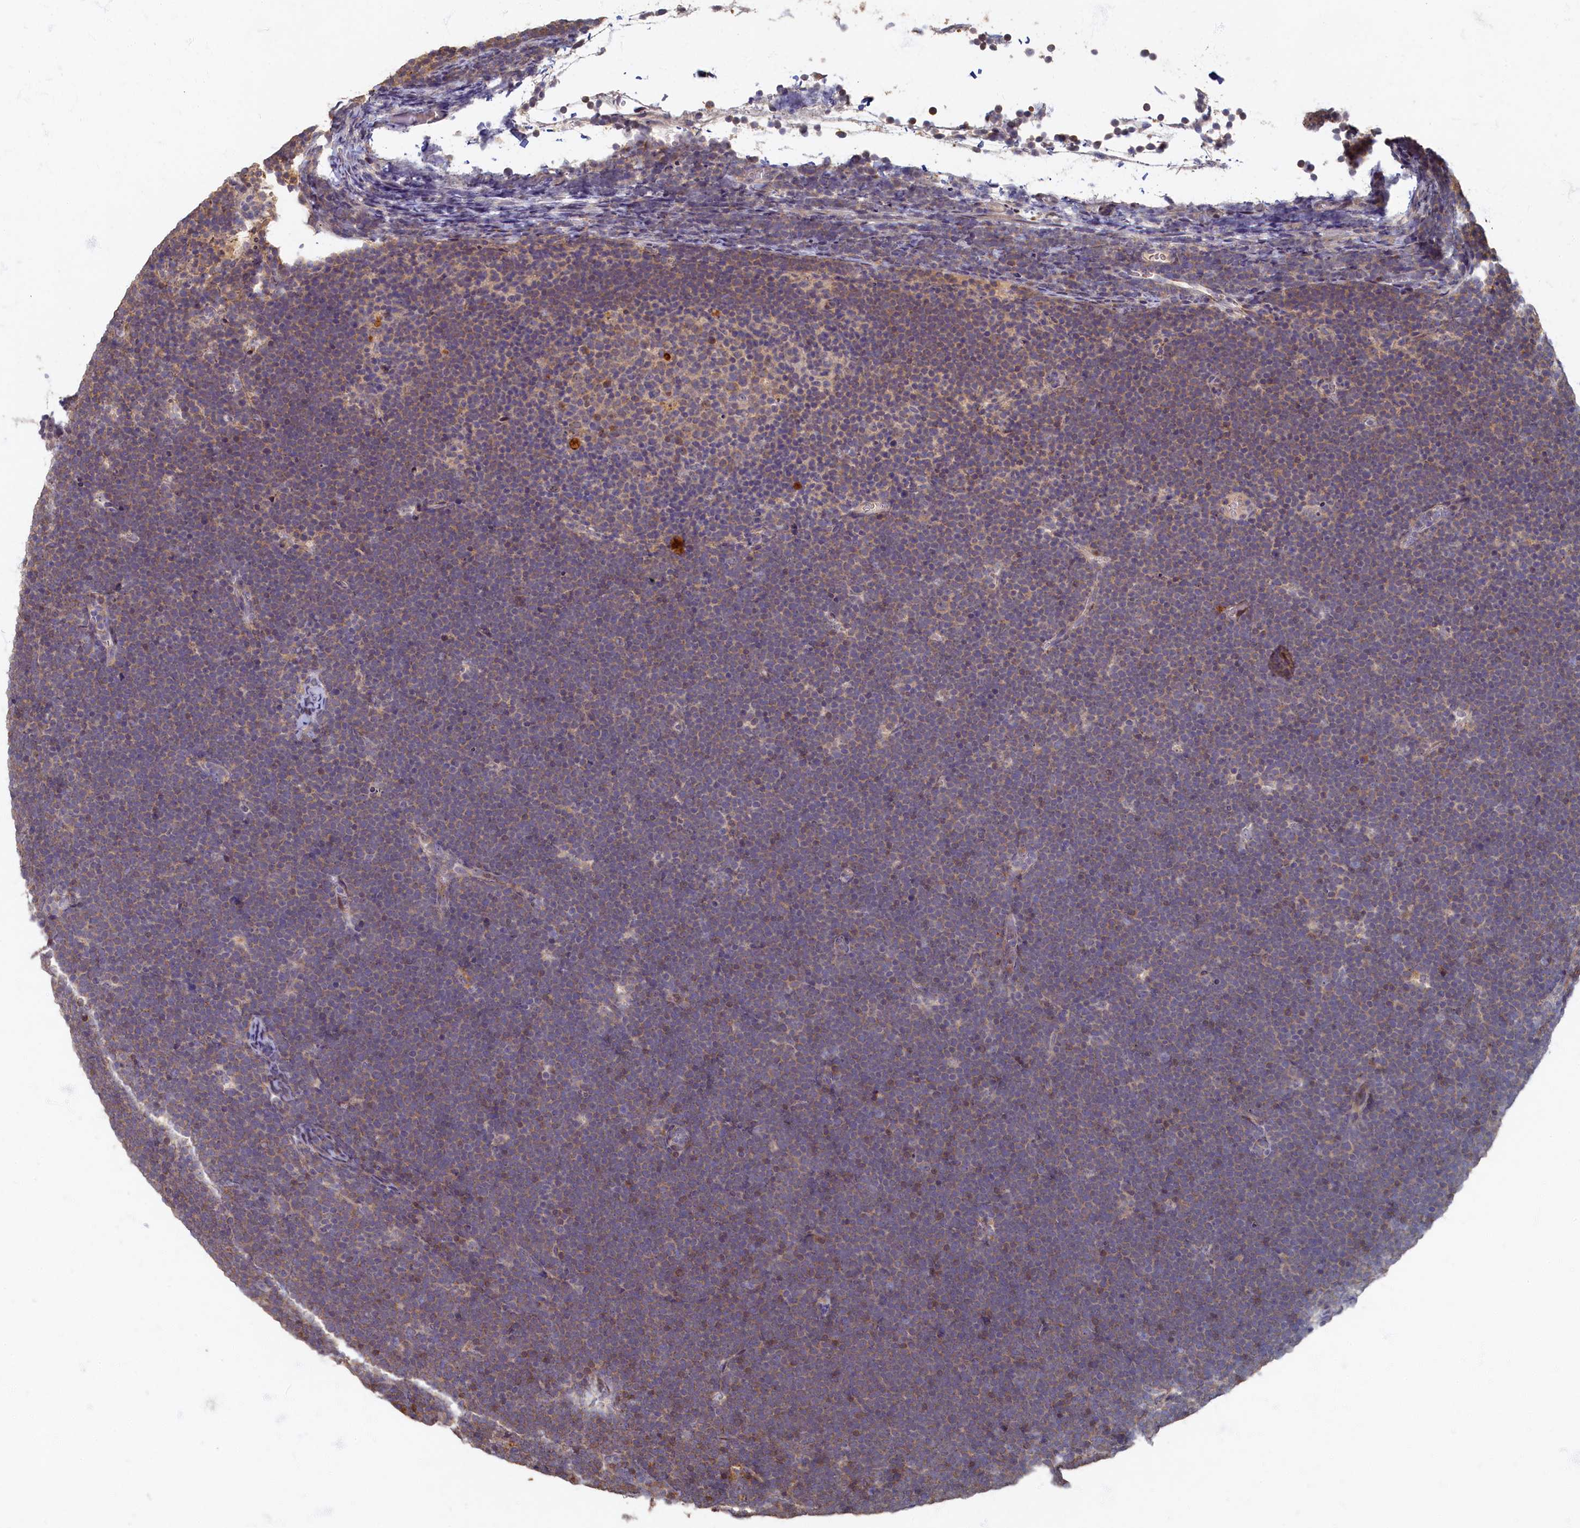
{"staining": {"intensity": "weak", "quantity": ">75%", "location": "cytoplasmic/membranous"}, "tissue": "lymphoma", "cell_type": "Tumor cells", "image_type": "cancer", "snomed": [{"axis": "morphology", "description": "Malignant lymphoma, non-Hodgkin's type, High grade"}, {"axis": "topography", "description": "Lymph node"}], "caption": "Immunohistochemistry photomicrograph of human malignant lymphoma, non-Hodgkin's type (high-grade) stained for a protein (brown), which reveals low levels of weak cytoplasmic/membranous staining in about >75% of tumor cells.", "gene": "HUNK", "patient": {"sex": "male", "age": 13}}